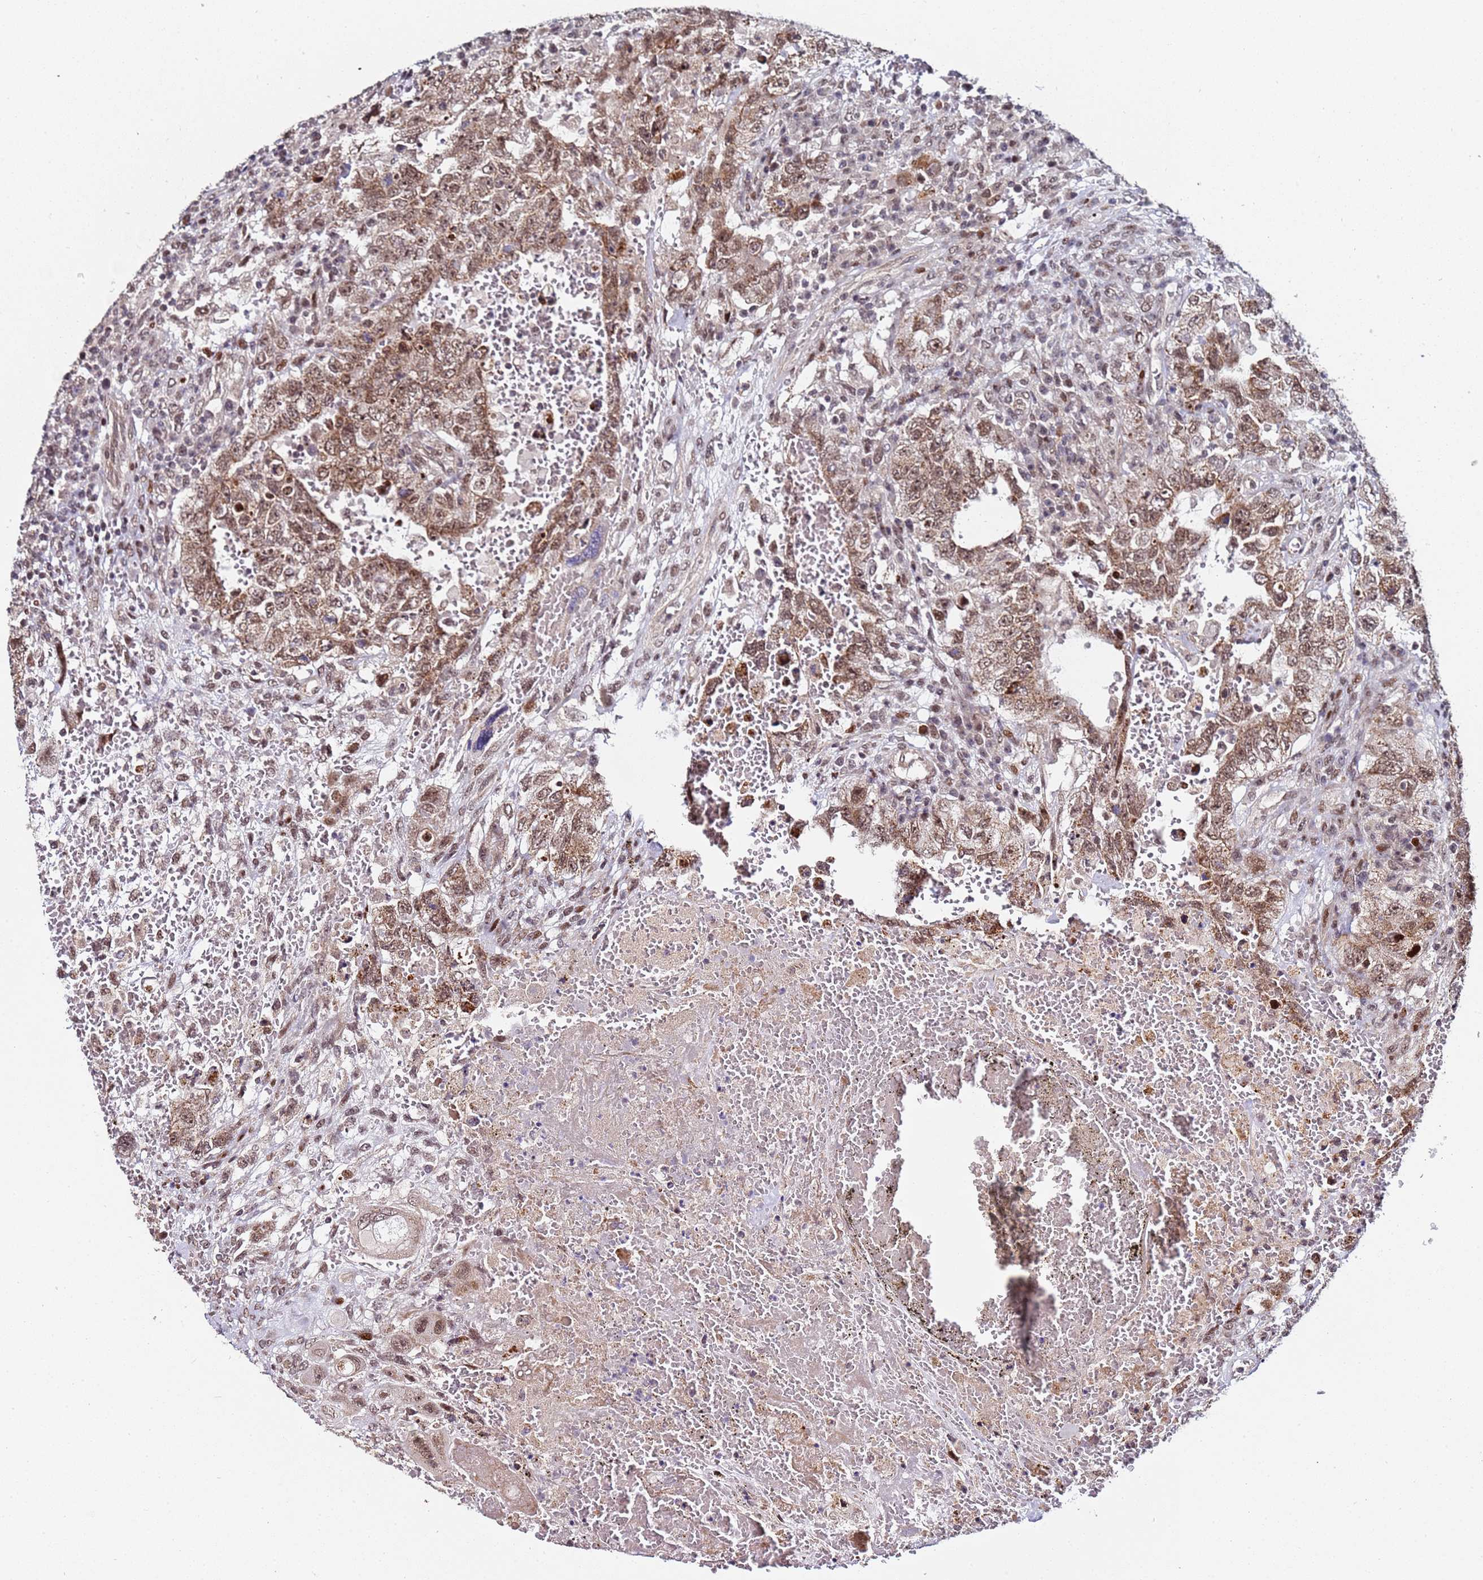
{"staining": {"intensity": "moderate", "quantity": ">75%", "location": "cytoplasmic/membranous,nuclear"}, "tissue": "testis cancer", "cell_type": "Tumor cells", "image_type": "cancer", "snomed": [{"axis": "morphology", "description": "Carcinoma, Embryonal, NOS"}, {"axis": "topography", "description": "Testis"}], "caption": "Brown immunohistochemical staining in testis embryonal carcinoma exhibits moderate cytoplasmic/membranous and nuclear staining in approximately >75% of tumor cells.", "gene": "PPM1H", "patient": {"sex": "male", "age": 26}}